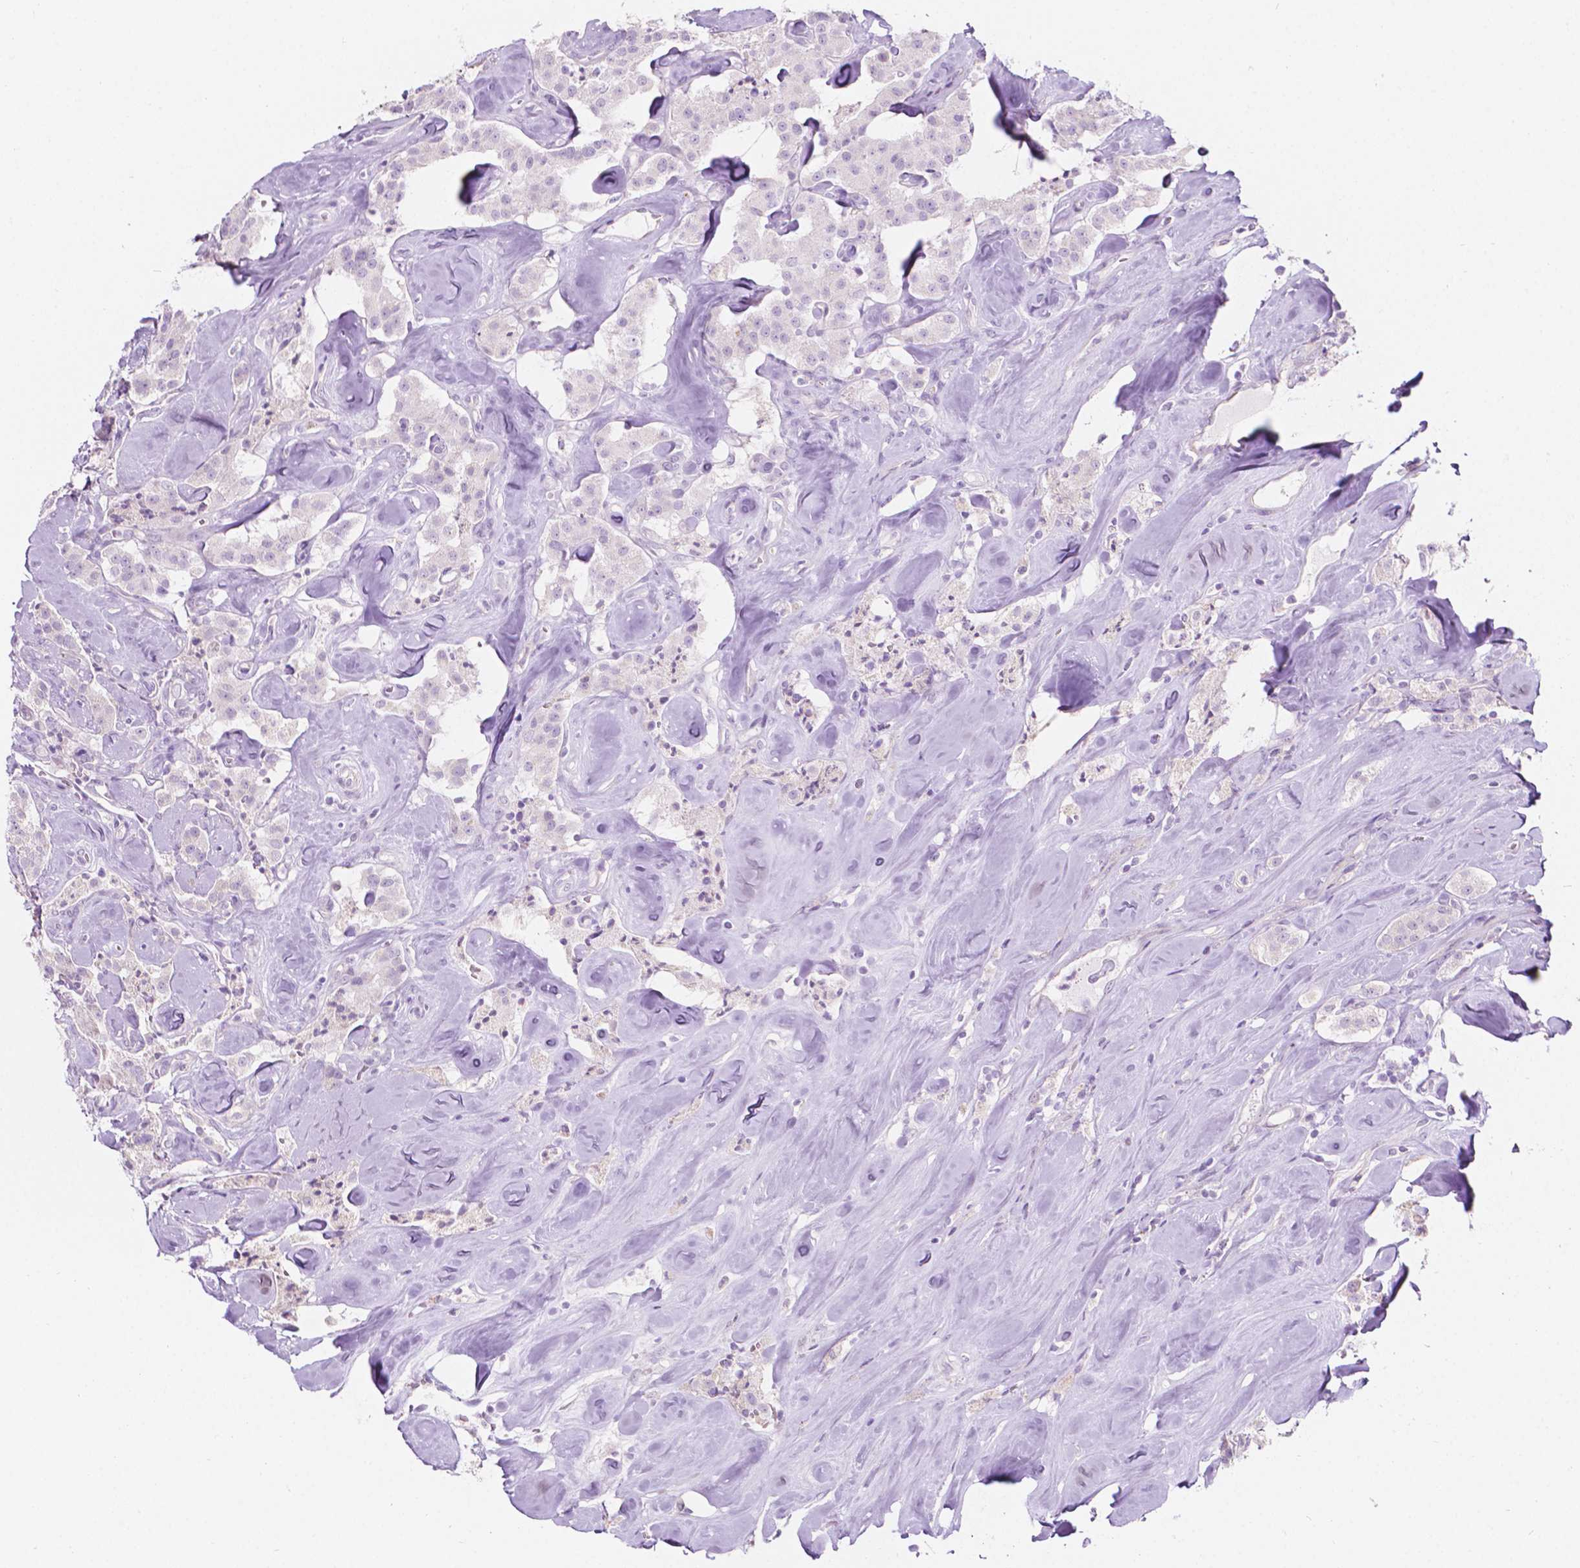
{"staining": {"intensity": "negative", "quantity": "none", "location": "none"}, "tissue": "carcinoid", "cell_type": "Tumor cells", "image_type": "cancer", "snomed": [{"axis": "morphology", "description": "Carcinoid, malignant, NOS"}, {"axis": "topography", "description": "Pancreas"}], "caption": "The micrograph demonstrates no staining of tumor cells in carcinoid.", "gene": "NOS1AP", "patient": {"sex": "male", "age": 41}}